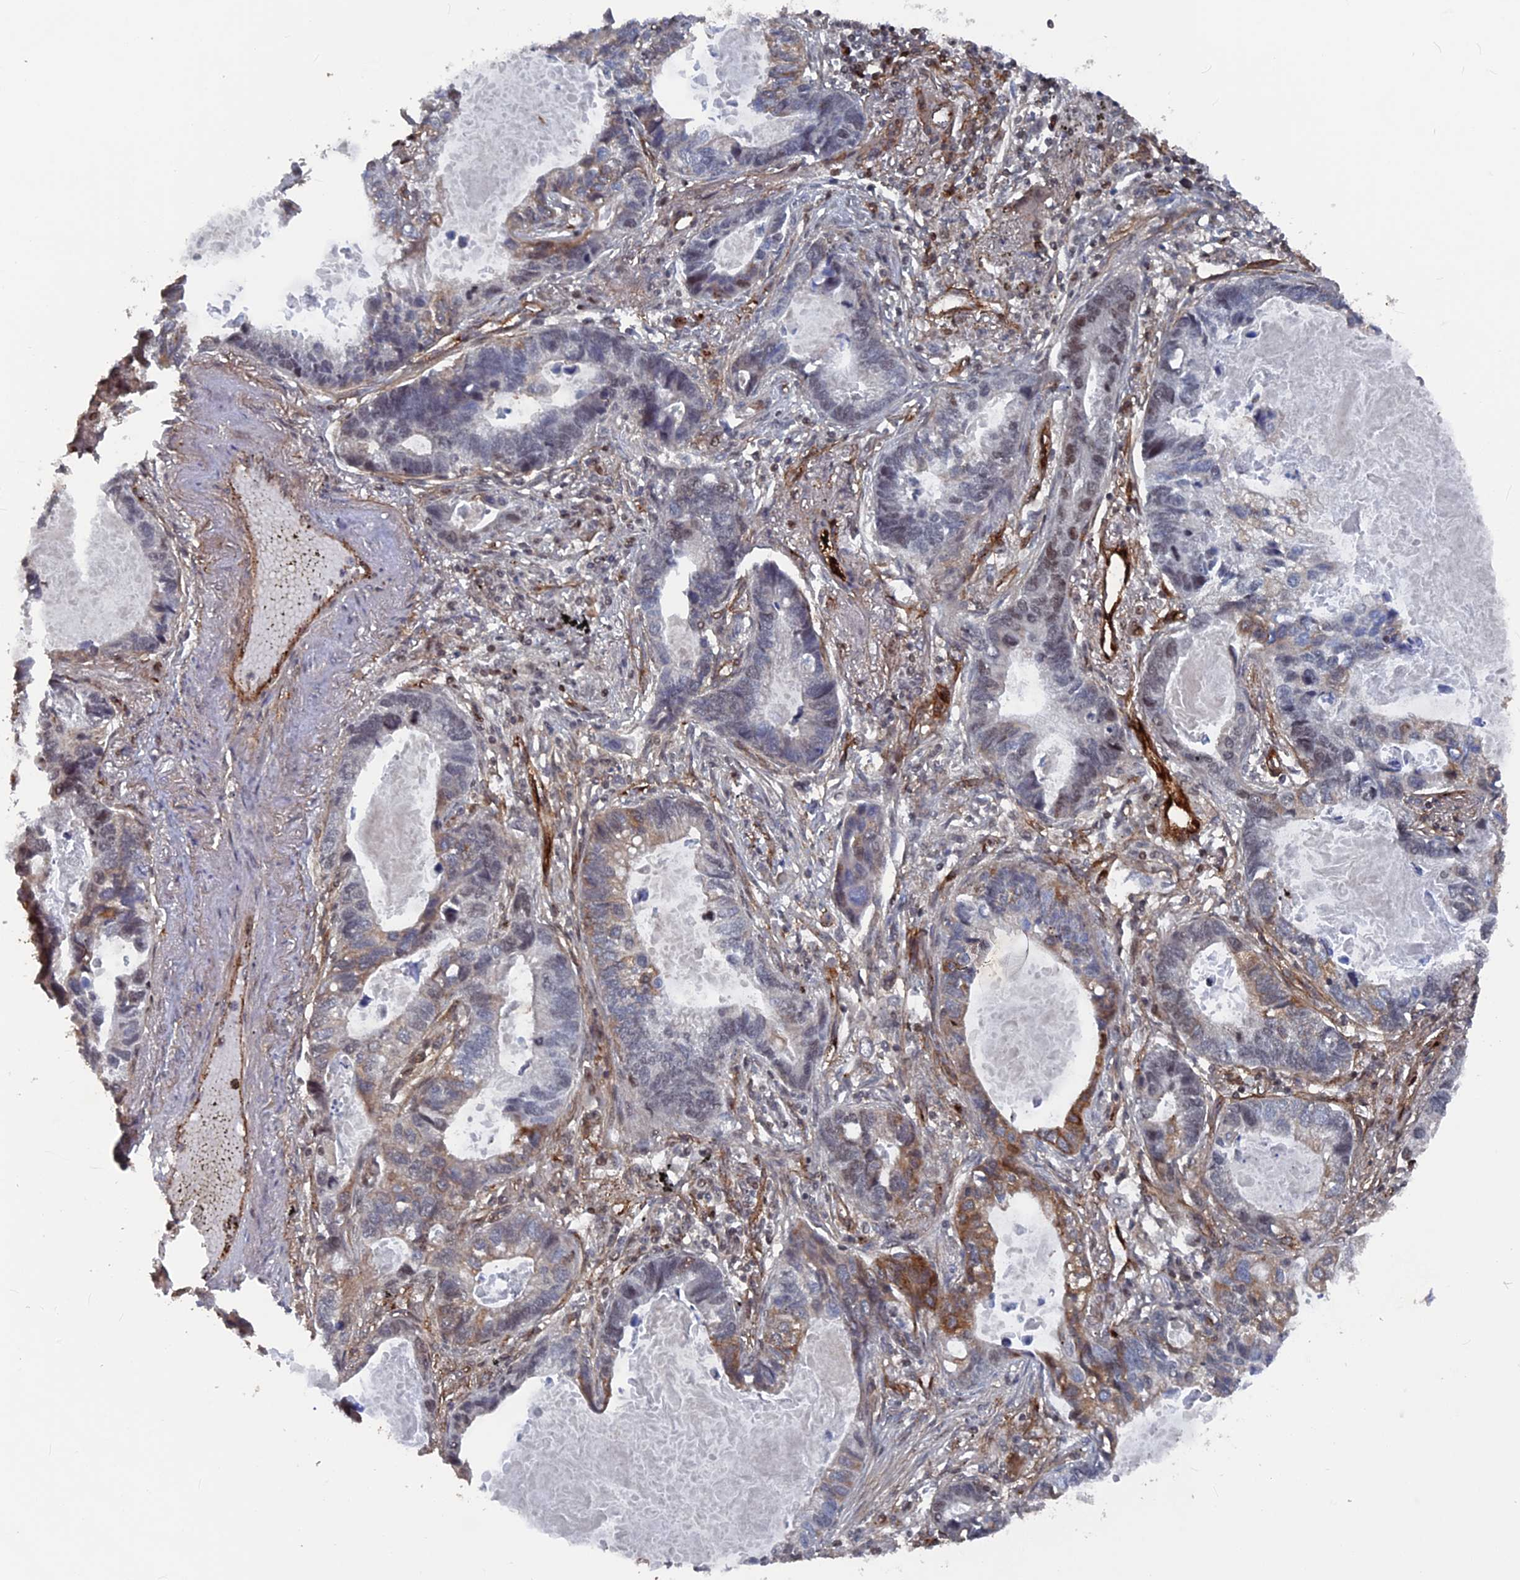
{"staining": {"intensity": "moderate", "quantity": "<25%", "location": "cytoplasmic/membranous,nuclear"}, "tissue": "lung cancer", "cell_type": "Tumor cells", "image_type": "cancer", "snomed": [{"axis": "morphology", "description": "Adenocarcinoma, NOS"}, {"axis": "topography", "description": "Lung"}], "caption": "Moderate cytoplasmic/membranous and nuclear protein staining is appreciated in about <25% of tumor cells in adenocarcinoma (lung).", "gene": "SH3D21", "patient": {"sex": "male", "age": 67}}